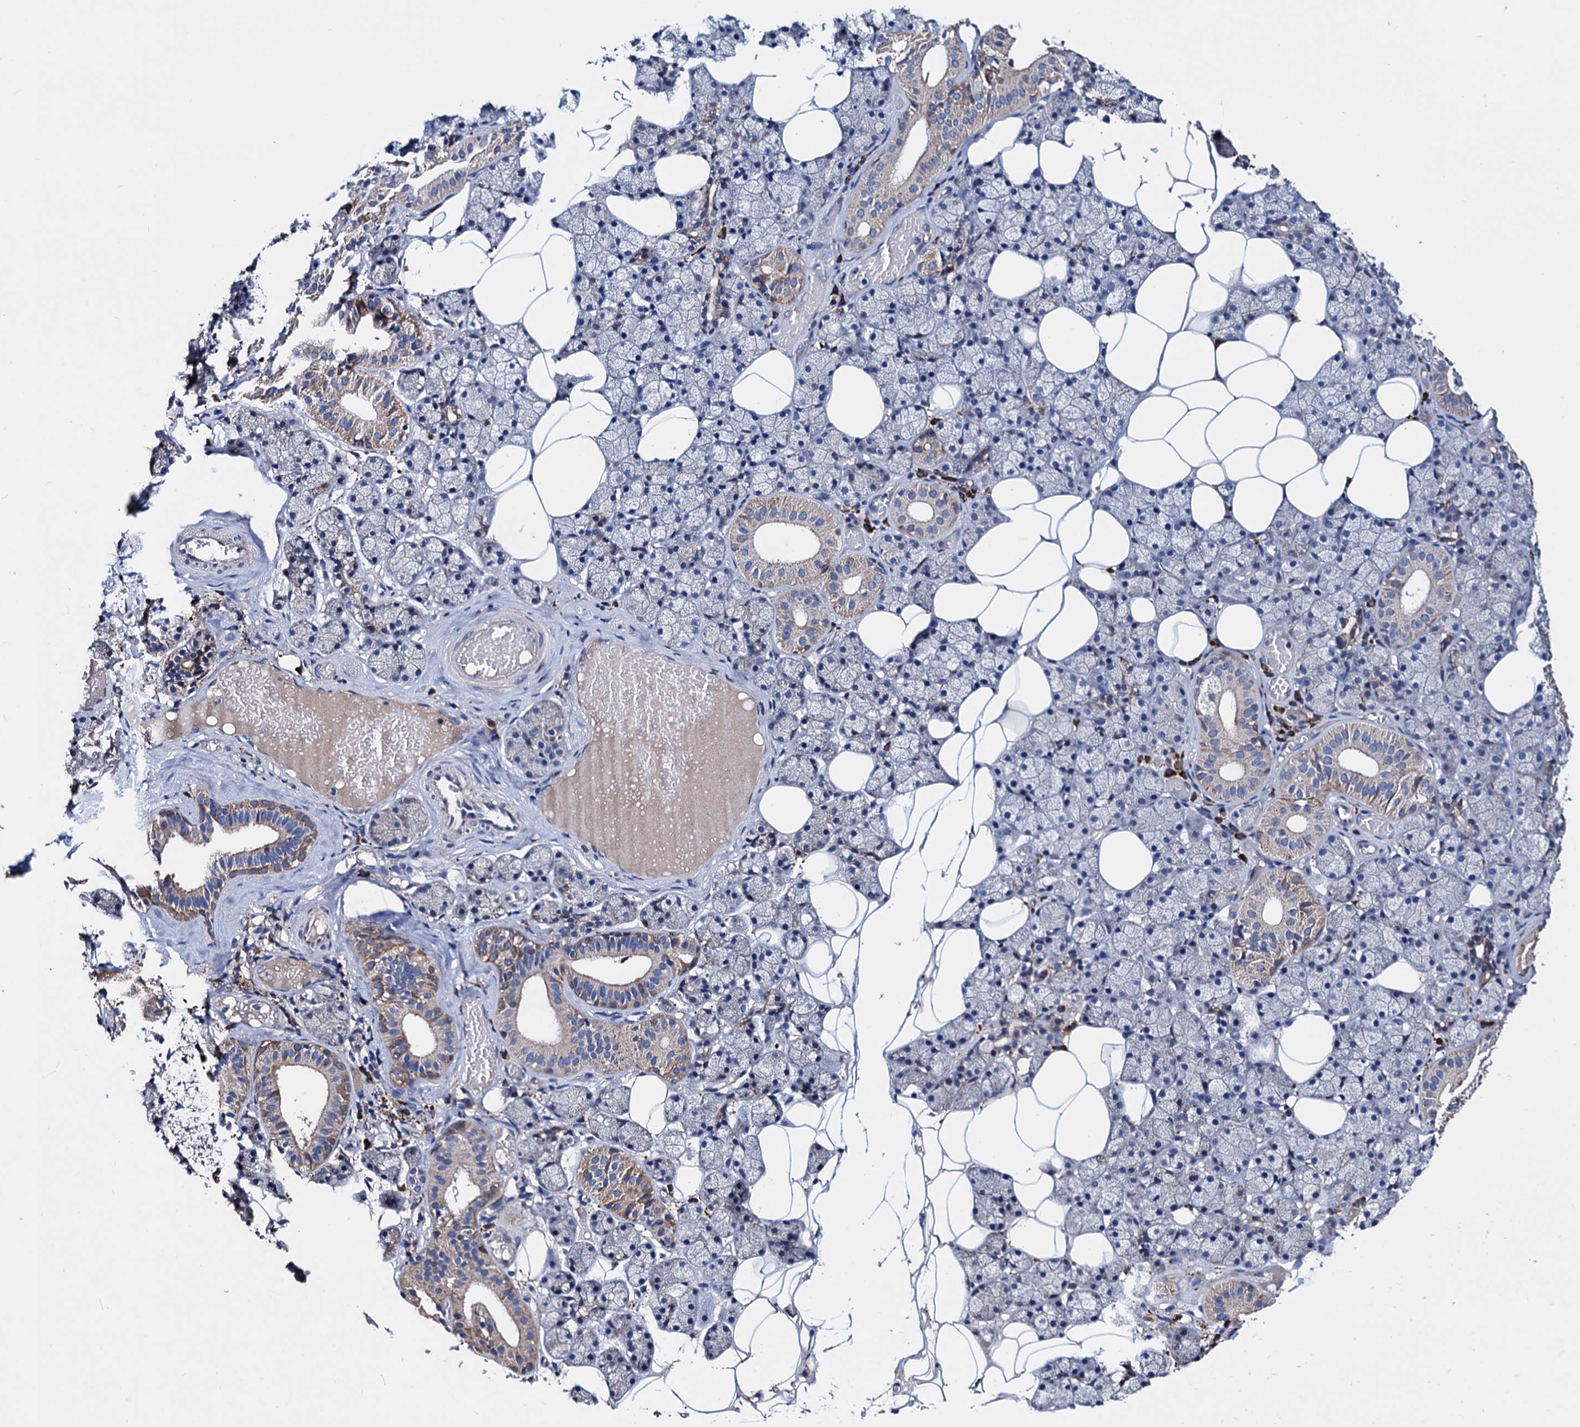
{"staining": {"intensity": "moderate", "quantity": "<25%", "location": "cytoplasmic/membranous"}, "tissue": "salivary gland", "cell_type": "Glandular cells", "image_type": "normal", "snomed": [{"axis": "morphology", "description": "Normal tissue, NOS"}, {"axis": "topography", "description": "Salivary gland"}], "caption": "An immunohistochemistry image of unremarkable tissue is shown. Protein staining in brown shows moderate cytoplasmic/membranous positivity in salivary gland within glandular cells. (IHC, brightfield microscopy, high magnification).", "gene": "AKAP11", "patient": {"sex": "female", "age": 33}}